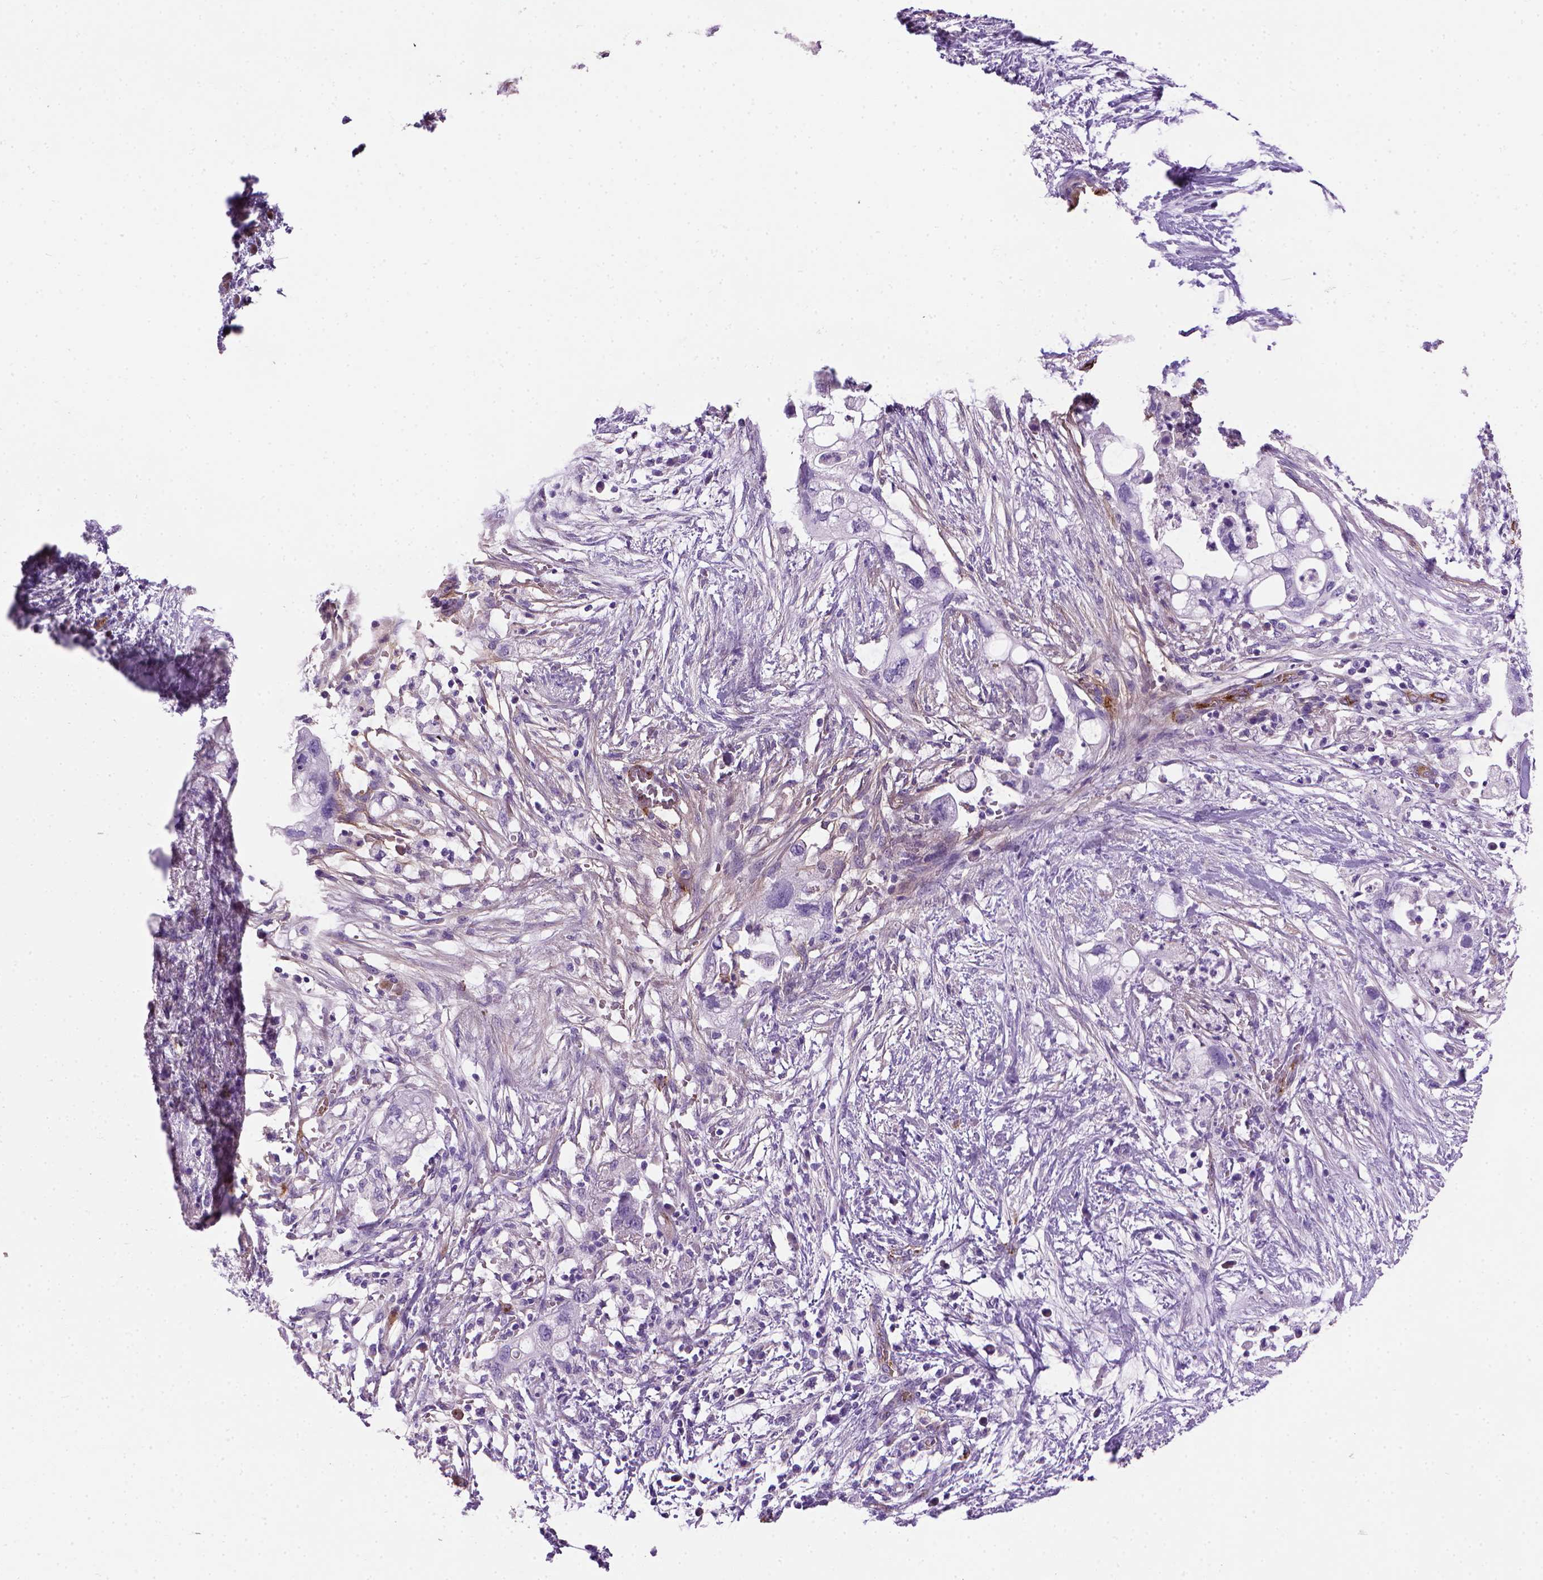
{"staining": {"intensity": "negative", "quantity": "none", "location": "none"}, "tissue": "pancreatic cancer", "cell_type": "Tumor cells", "image_type": "cancer", "snomed": [{"axis": "morphology", "description": "Adenocarcinoma, NOS"}, {"axis": "topography", "description": "Pancreas"}], "caption": "This is an immunohistochemistry micrograph of pancreatic cancer. There is no expression in tumor cells.", "gene": "VWF", "patient": {"sex": "female", "age": 72}}